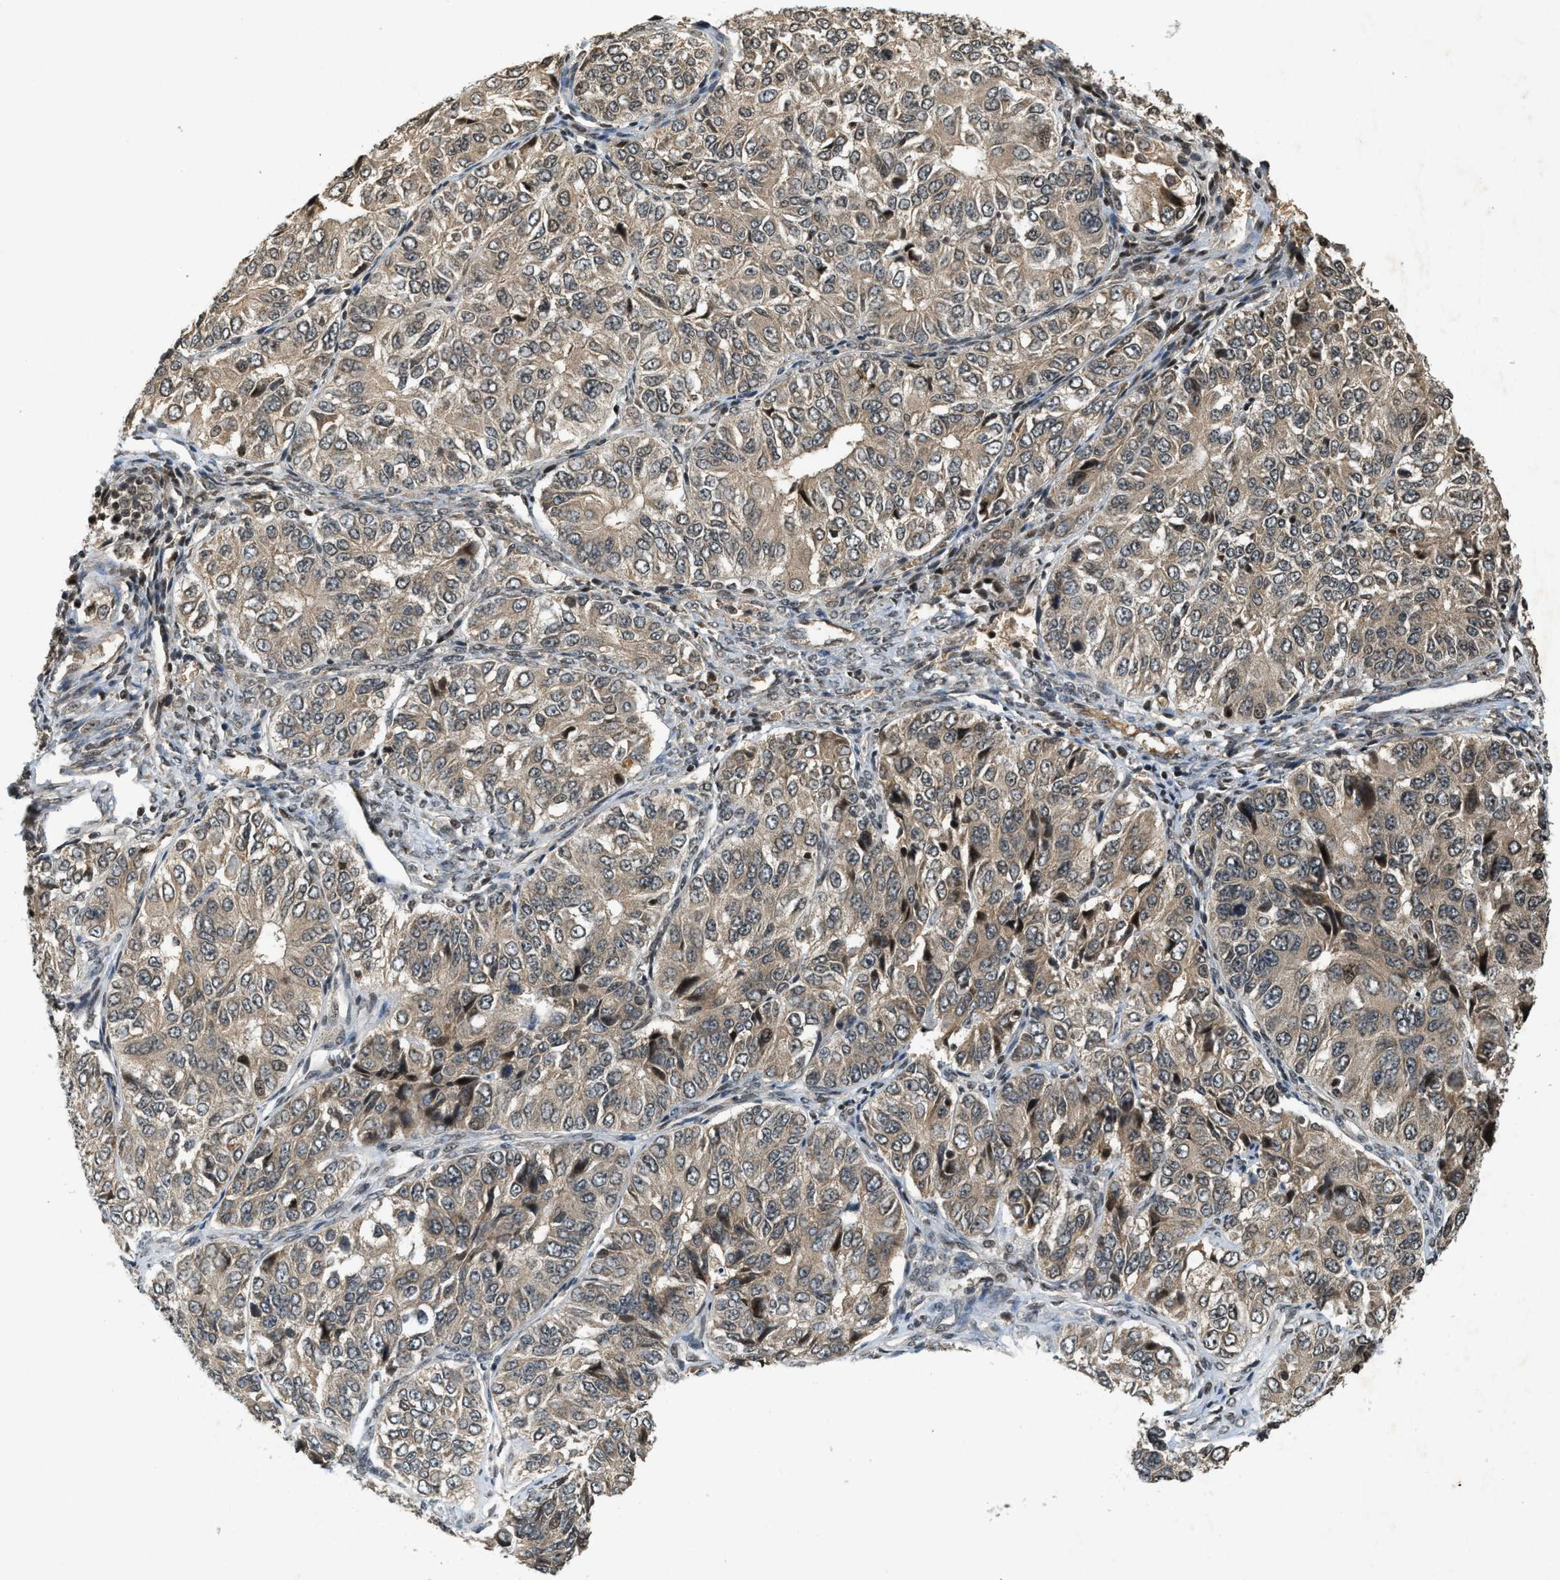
{"staining": {"intensity": "moderate", "quantity": ">75%", "location": "cytoplasmic/membranous"}, "tissue": "ovarian cancer", "cell_type": "Tumor cells", "image_type": "cancer", "snomed": [{"axis": "morphology", "description": "Carcinoma, endometroid"}, {"axis": "topography", "description": "Ovary"}], "caption": "The immunohistochemical stain highlights moderate cytoplasmic/membranous expression in tumor cells of ovarian cancer tissue. The protein is stained brown, and the nuclei are stained in blue (DAB (3,3'-diaminobenzidine) IHC with brightfield microscopy, high magnification).", "gene": "SIAH1", "patient": {"sex": "female", "age": 51}}